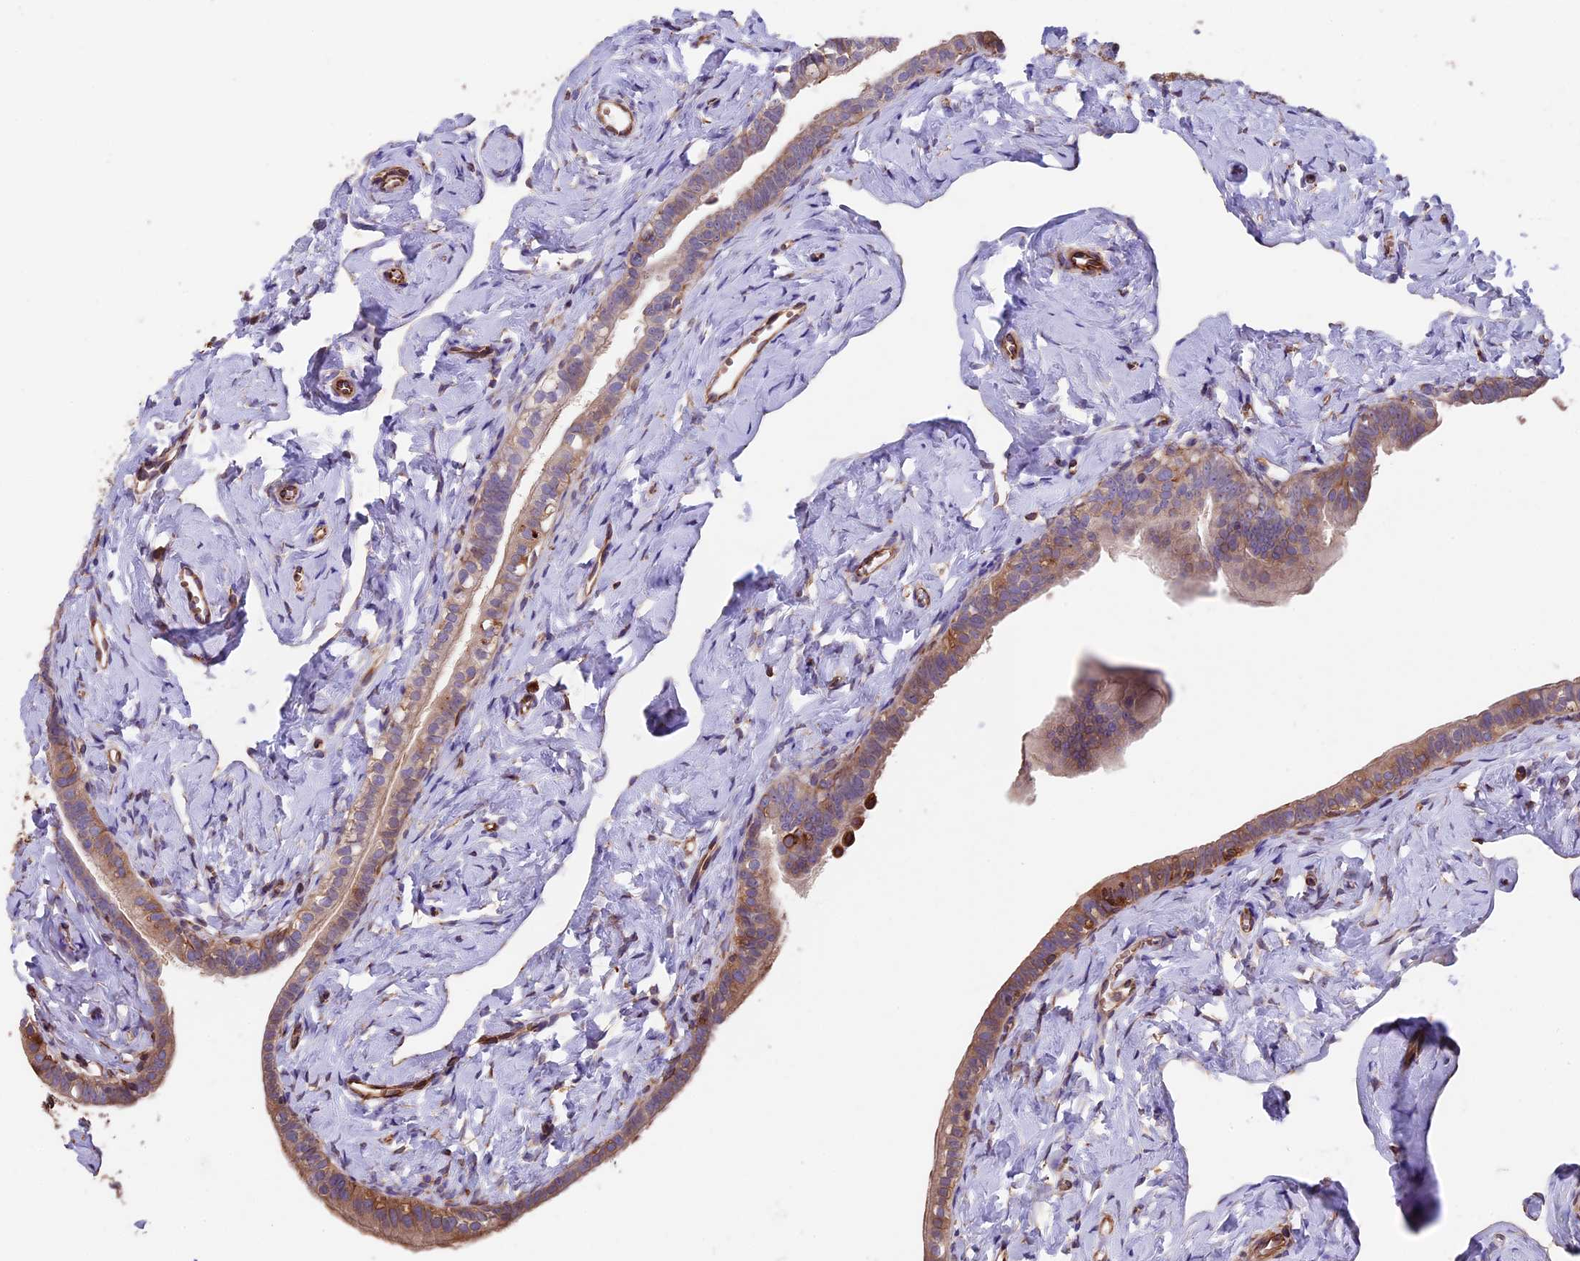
{"staining": {"intensity": "moderate", "quantity": ">75%", "location": "cytoplasmic/membranous"}, "tissue": "fallopian tube", "cell_type": "Glandular cells", "image_type": "normal", "snomed": [{"axis": "morphology", "description": "Normal tissue, NOS"}, {"axis": "topography", "description": "Fallopian tube"}], "caption": "Moderate cytoplasmic/membranous staining for a protein is identified in approximately >75% of glandular cells of normal fallopian tube using immunohistochemistry.", "gene": "SEH1L", "patient": {"sex": "female", "age": 66}}